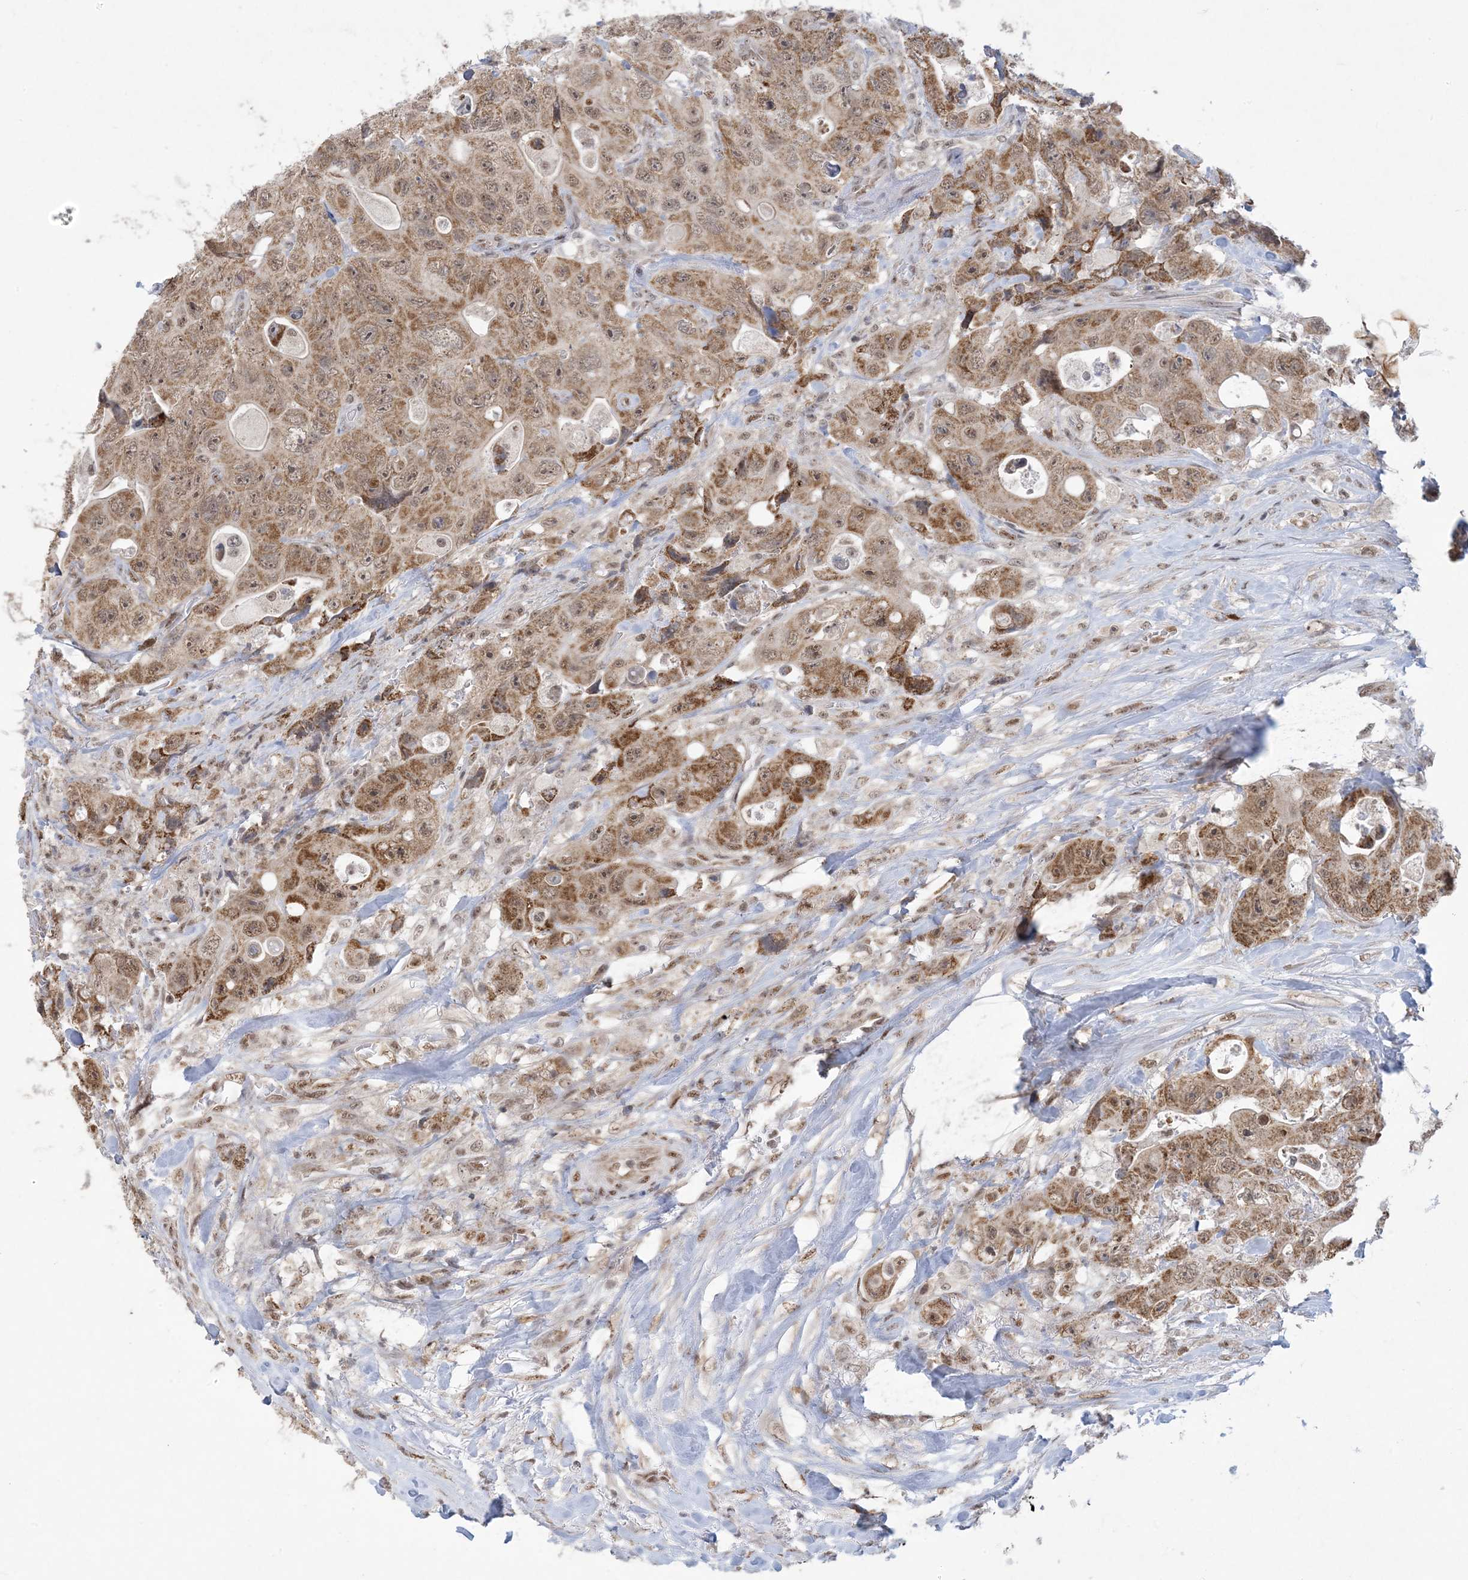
{"staining": {"intensity": "moderate", "quantity": ">75%", "location": "cytoplasmic/membranous,nuclear"}, "tissue": "colorectal cancer", "cell_type": "Tumor cells", "image_type": "cancer", "snomed": [{"axis": "morphology", "description": "Adenocarcinoma, NOS"}, {"axis": "topography", "description": "Colon"}], "caption": "An IHC micrograph of tumor tissue is shown. Protein staining in brown labels moderate cytoplasmic/membranous and nuclear positivity in colorectal cancer within tumor cells.", "gene": "TRMT10C", "patient": {"sex": "female", "age": 46}}